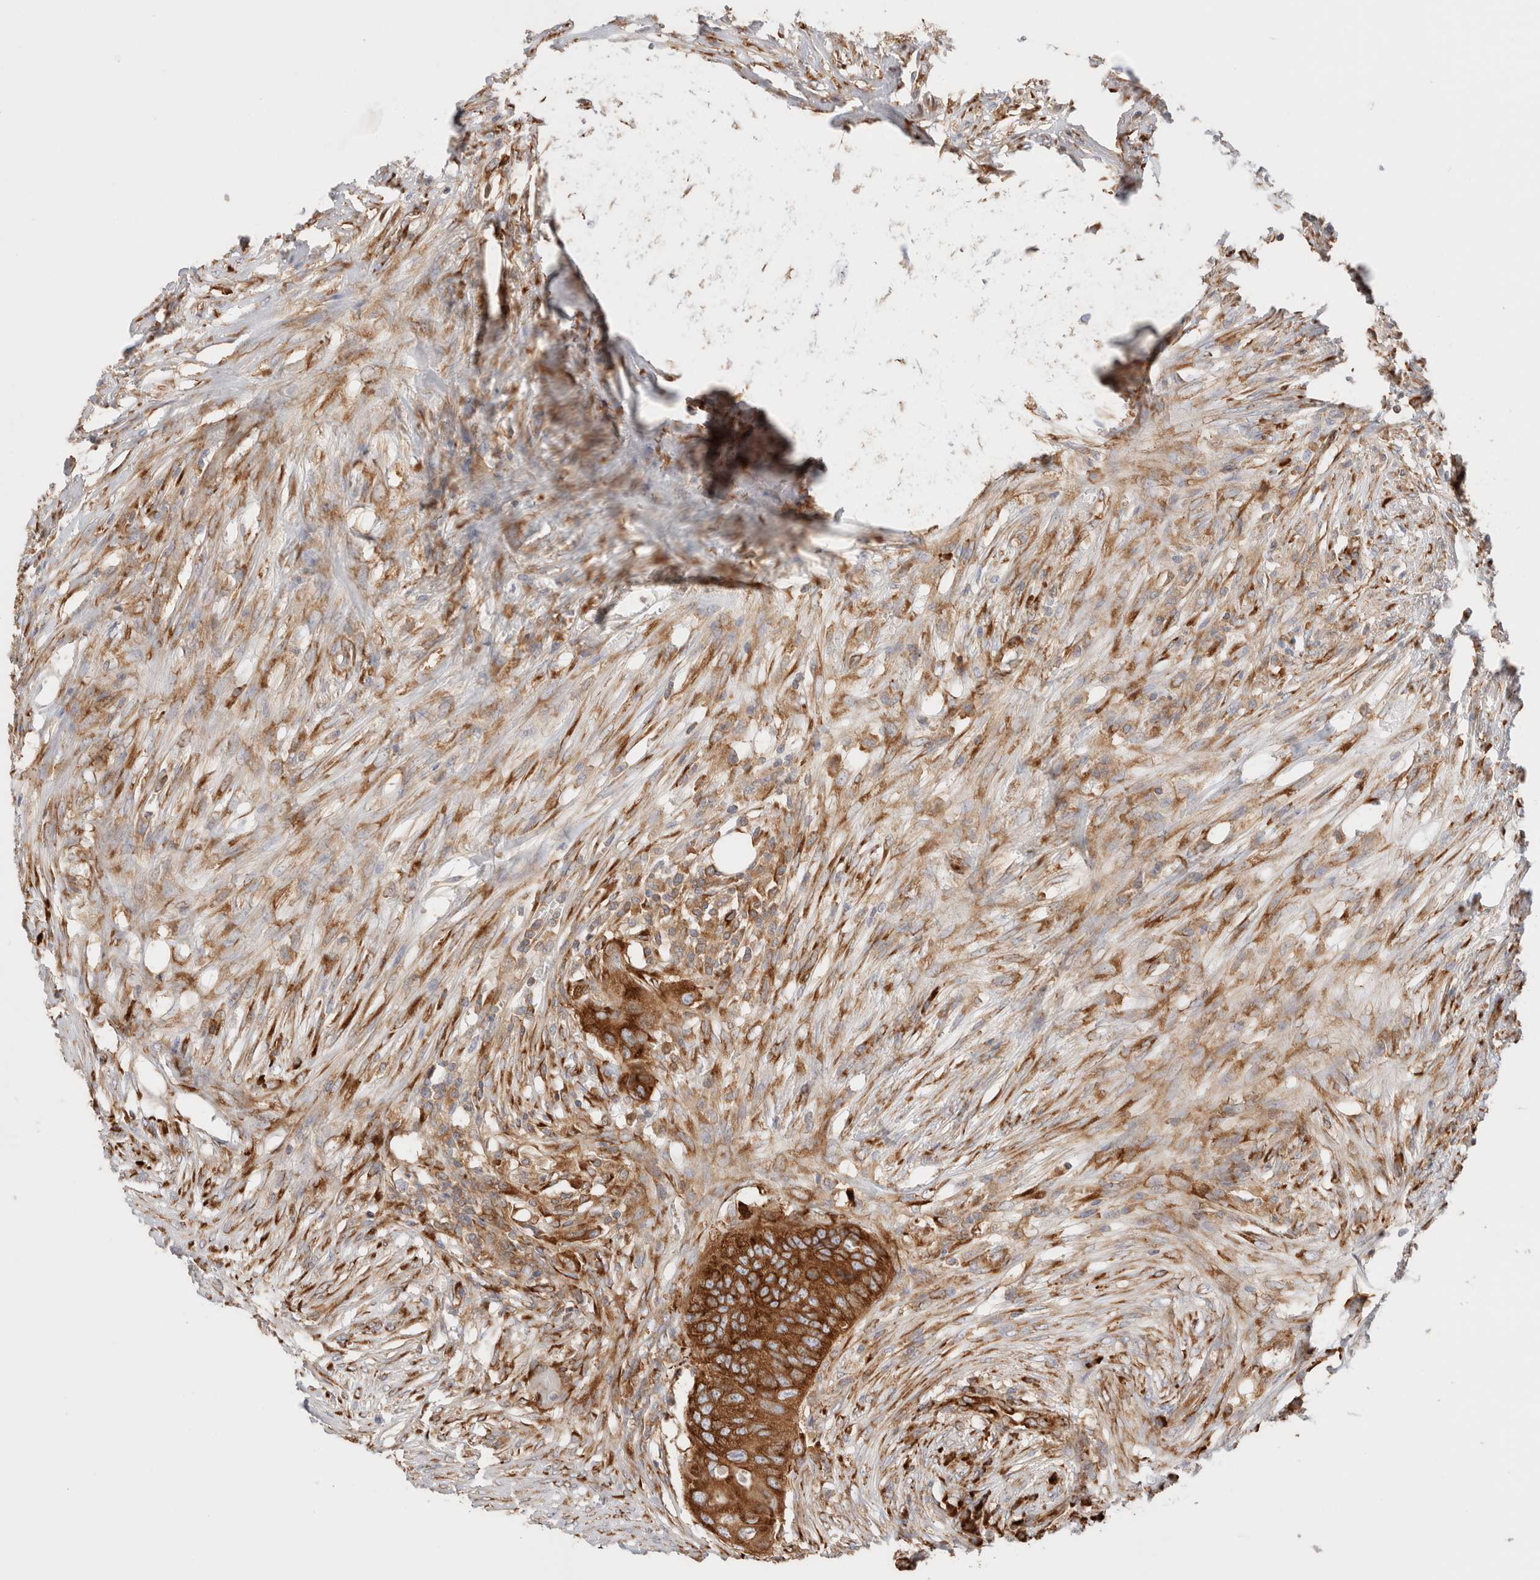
{"staining": {"intensity": "strong", "quantity": ">75%", "location": "cytoplasmic/membranous"}, "tissue": "colorectal cancer", "cell_type": "Tumor cells", "image_type": "cancer", "snomed": [{"axis": "morphology", "description": "Adenocarcinoma, NOS"}, {"axis": "topography", "description": "Colon"}], "caption": "This histopathology image exhibits immunohistochemistry staining of adenocarcinoma (colorectal), with high strong cytoplasmic/membranous expression in approximately >75% of tumor cells.", "gene": "ZC2HC1A", "patient": {"sex": "male", "age": 71}}